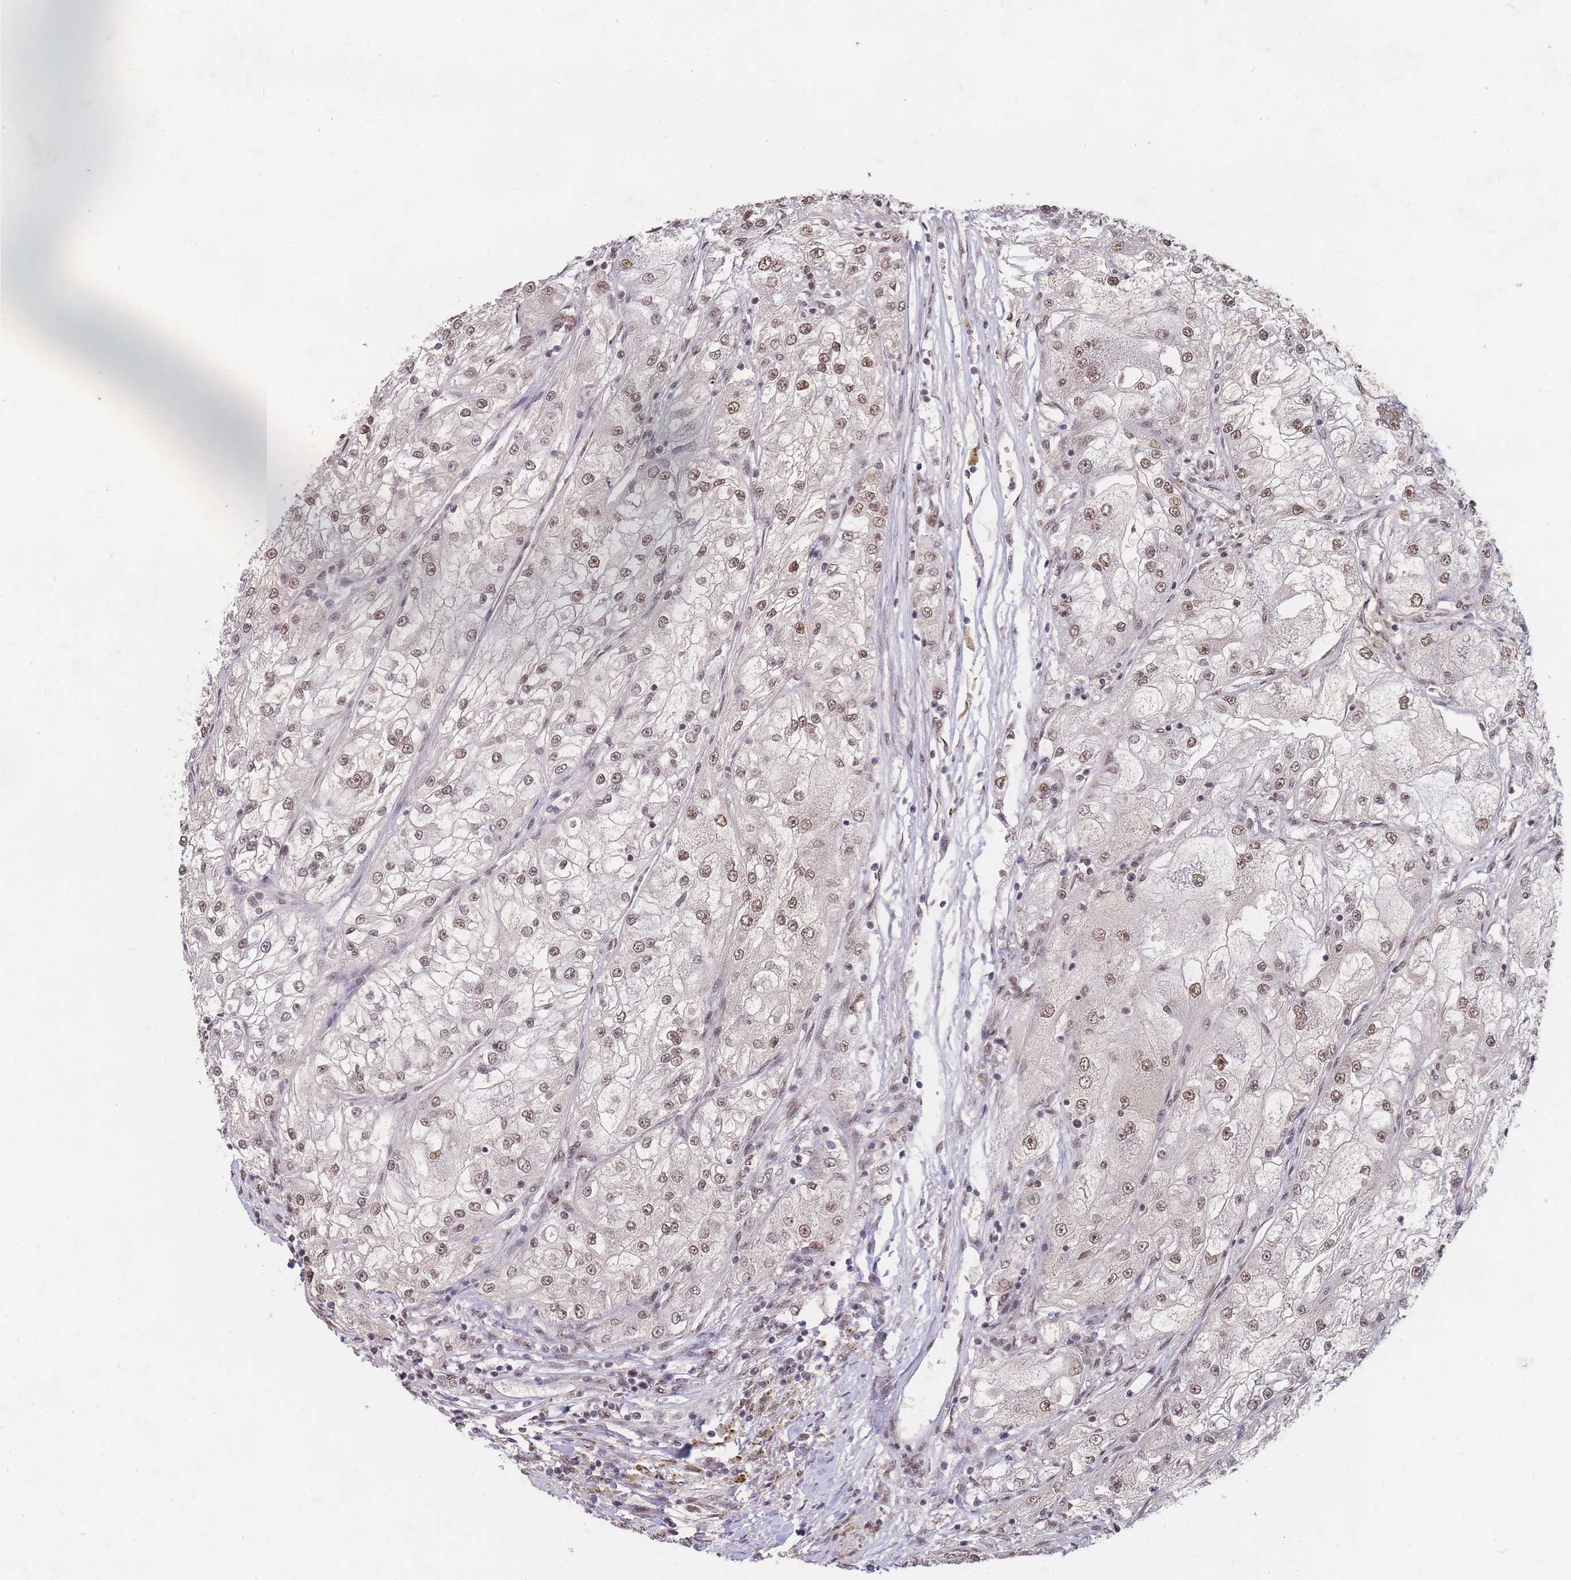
{"staining": {"intensity": "moderate", "quantity": ">75%", "location": "nuclear"}, "tissue": "renal cancer", "cell_type": "Tumor cells", "image_type": "cancer", "snomed": [{"axis": "morphology", "description": "Adenocarcinoma, NOS"}, {"axis": "topography", "description": "Kidney"}], "caption": "The immunohistochemical stain labels moderate nuclear expression in tumor cells of adenocarcinoma (renal) tissue. (Brightfield microscopy of DAB IHC at high magnification).", "gene": "SNRPA1", "patient": {"sex": "female", "age": 72}}